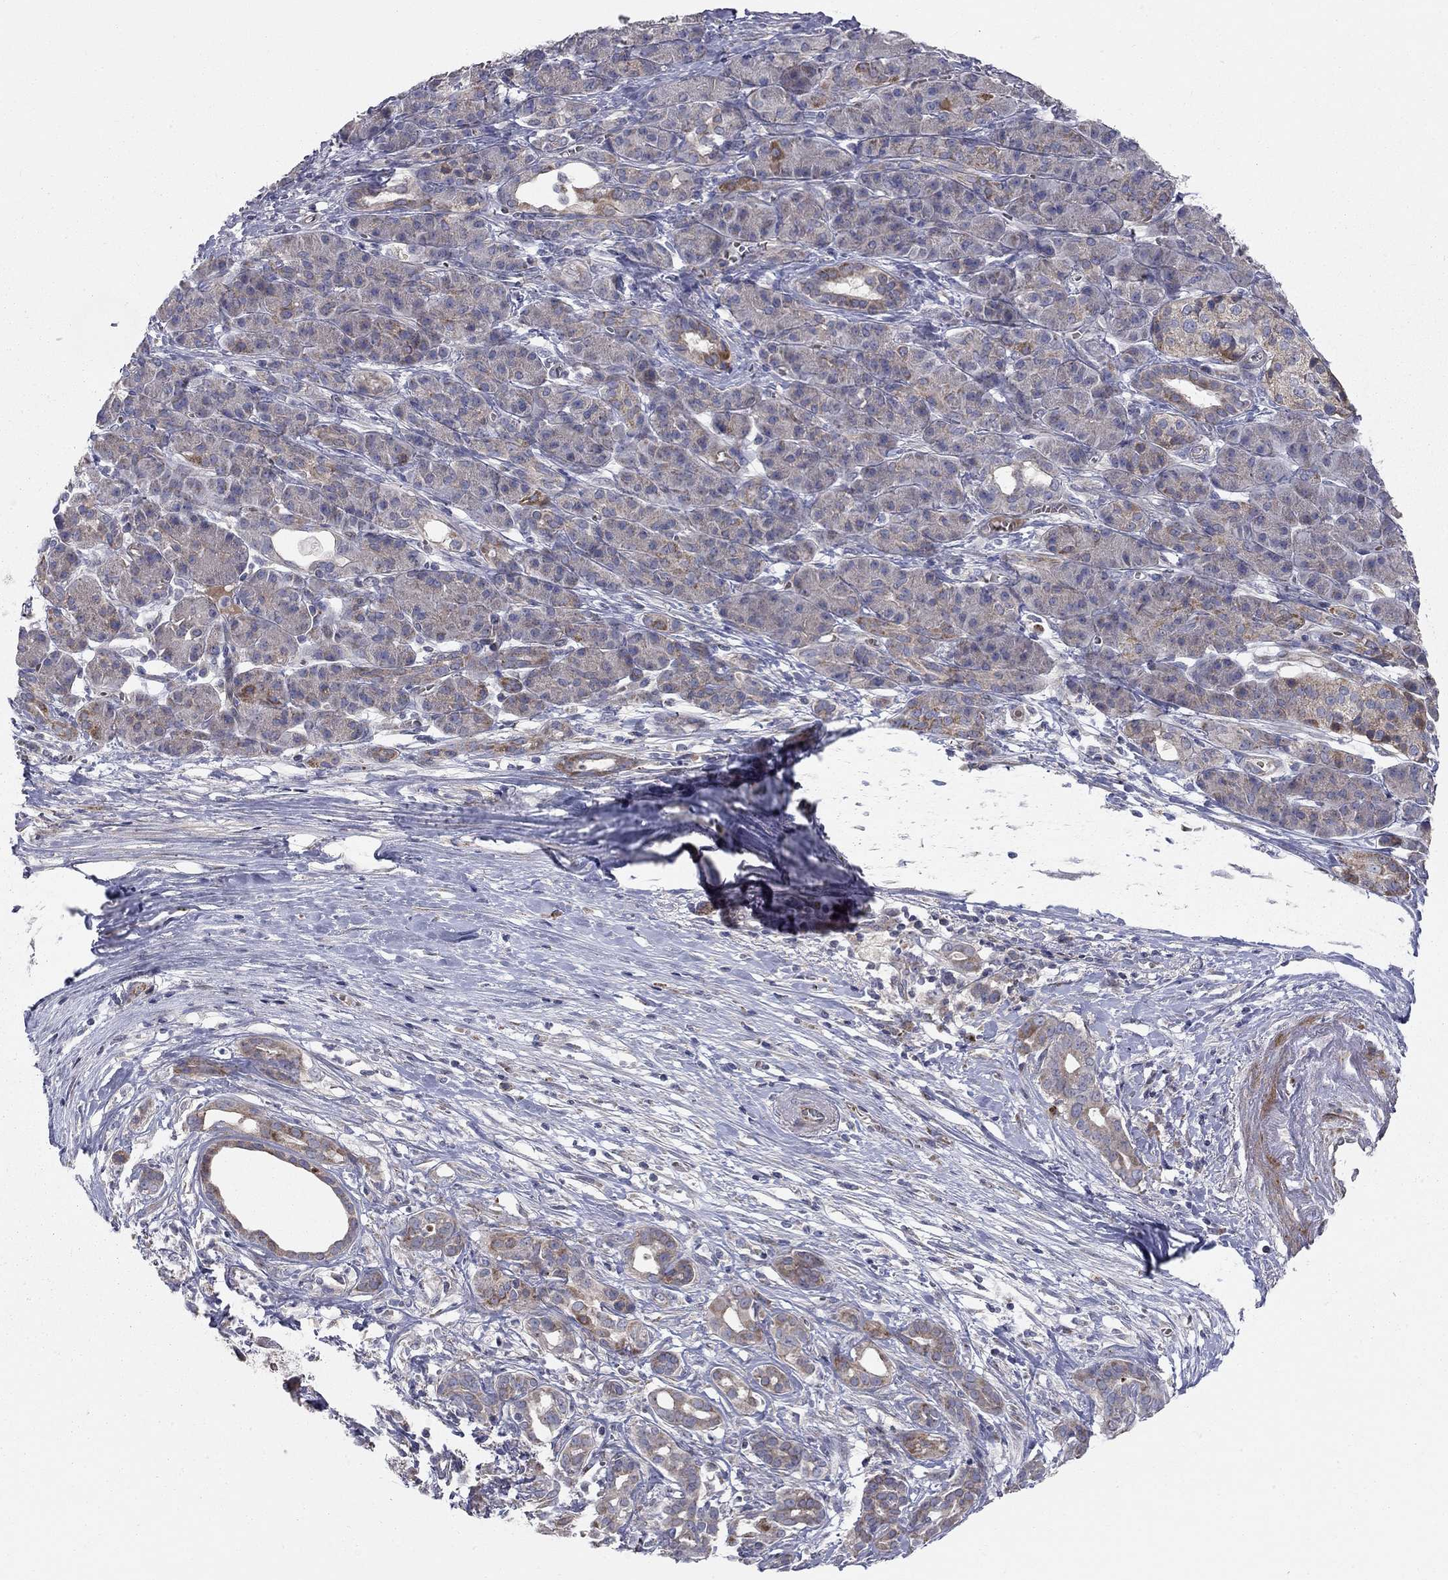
{"staining": {"intensity": "strong", "quantity": "<25%", "location": "cytoplasmic/membranous"}, "tissue": "pancreatic cancer", "cell_type": "Tumor cells", "image_type": "cancer", "snomed": [{"axis": "morphology", "description": "Adenocarcinoma, NOS"}, {"axis": "topography", "description": "Pancreas"}], "caption": "Protein expression analysis of adenocarcinoma (pancreatic) demonstrates strong cytoplasmic/membranous staining in approximately <25% of tumor cells.", "gene": "KANSL1L", "patient": {"sex": "male", "age": 61}}